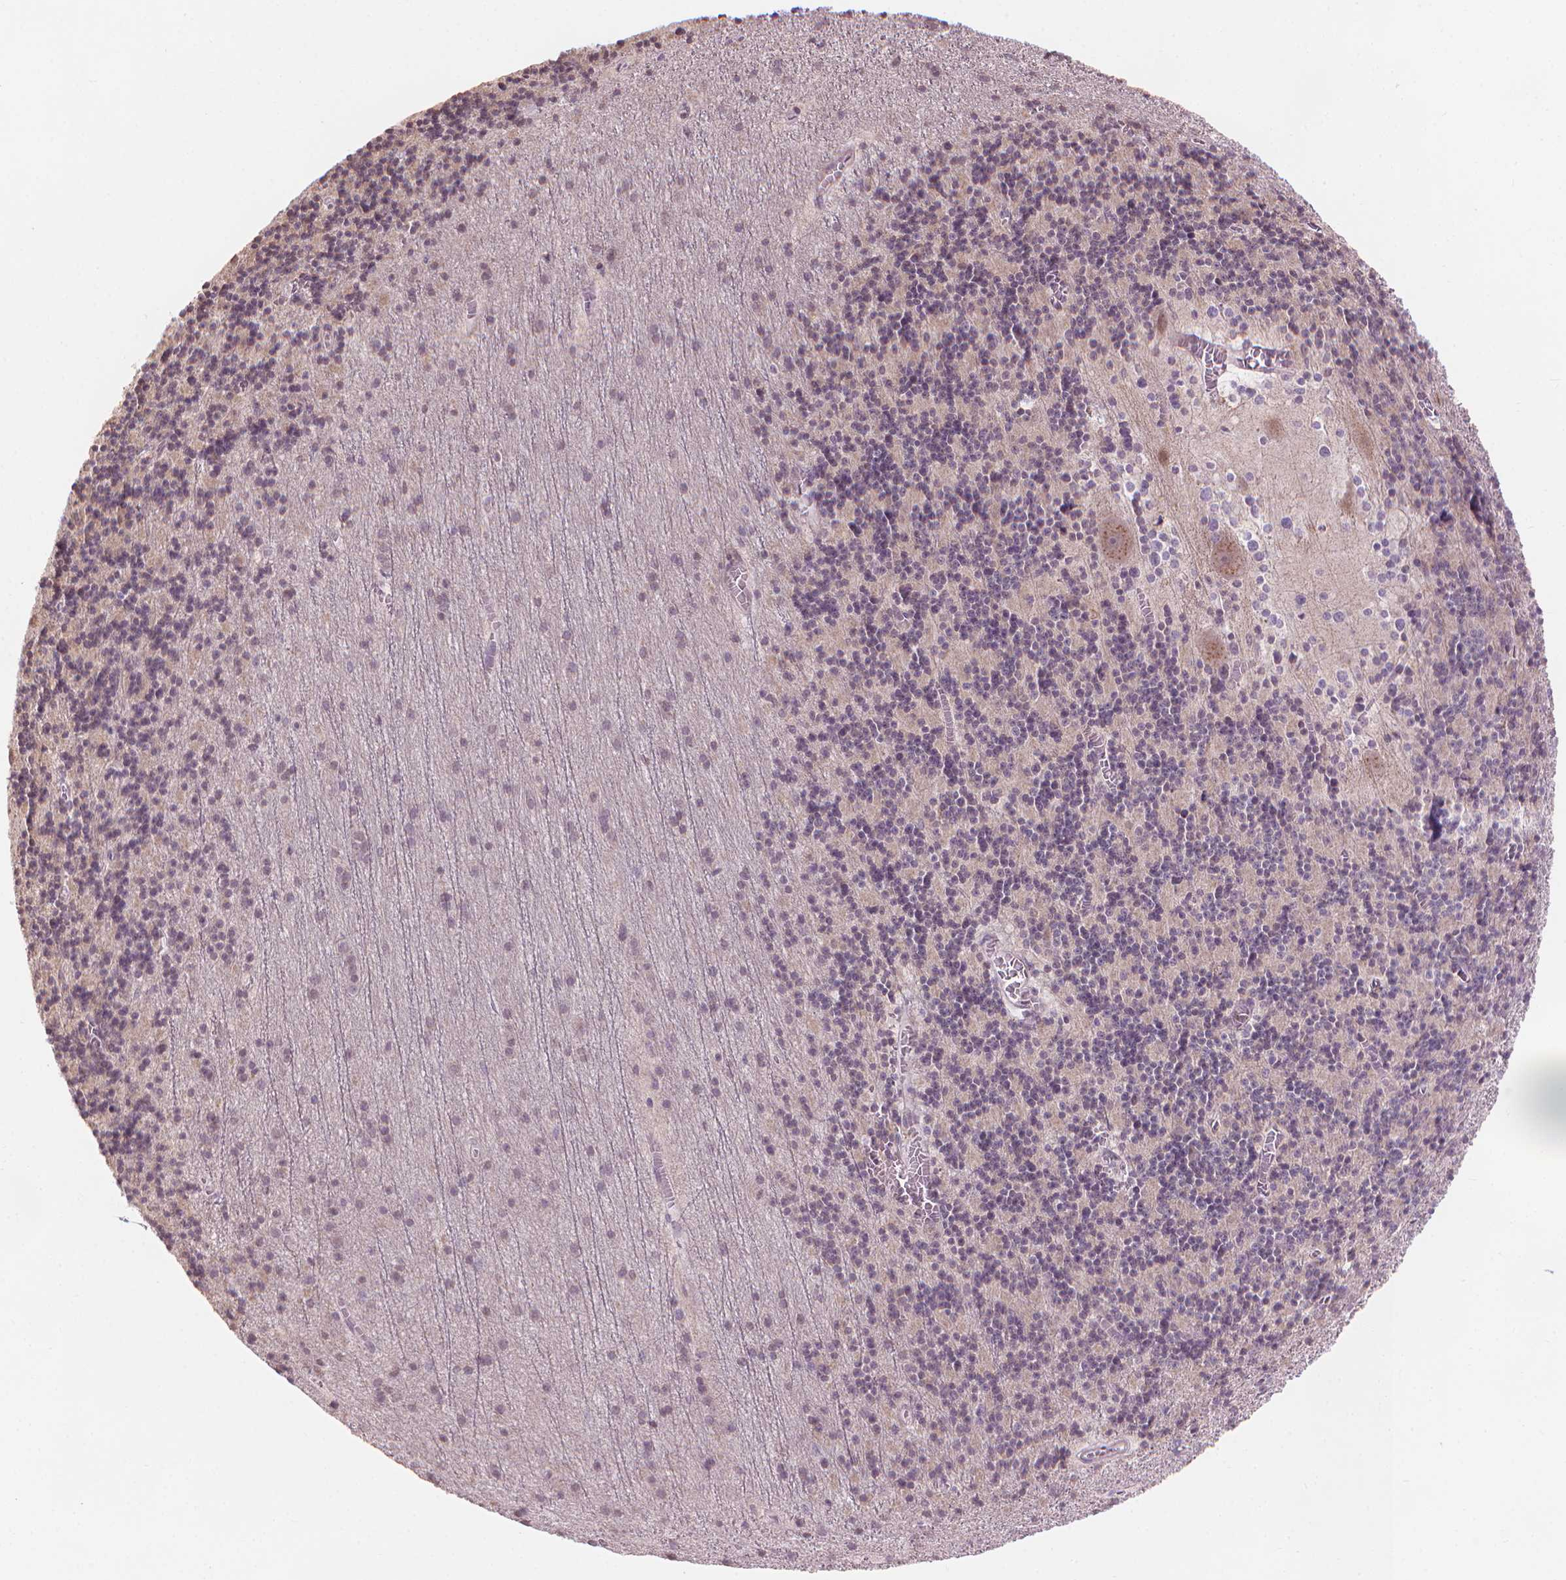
{"staining": {"intensity": "negative", "quantity": "none", "location": "none"}, "tissue": "cerebellum", "cell_type": "Cells in granular layer", "image_type": "normal", "snomed": [{"axis": "morphology", "description": "Normal tissue, NOS"}, {"axis": "topography", "description": "Cerebellum"}], "caption": "Human cerebellum stained for a protein using immunohistochemistry (IHC) exhibits no positivity in cells in granular layer.", "gene": "IFFO1", "patient": {"sex": "male", "age": 70}}